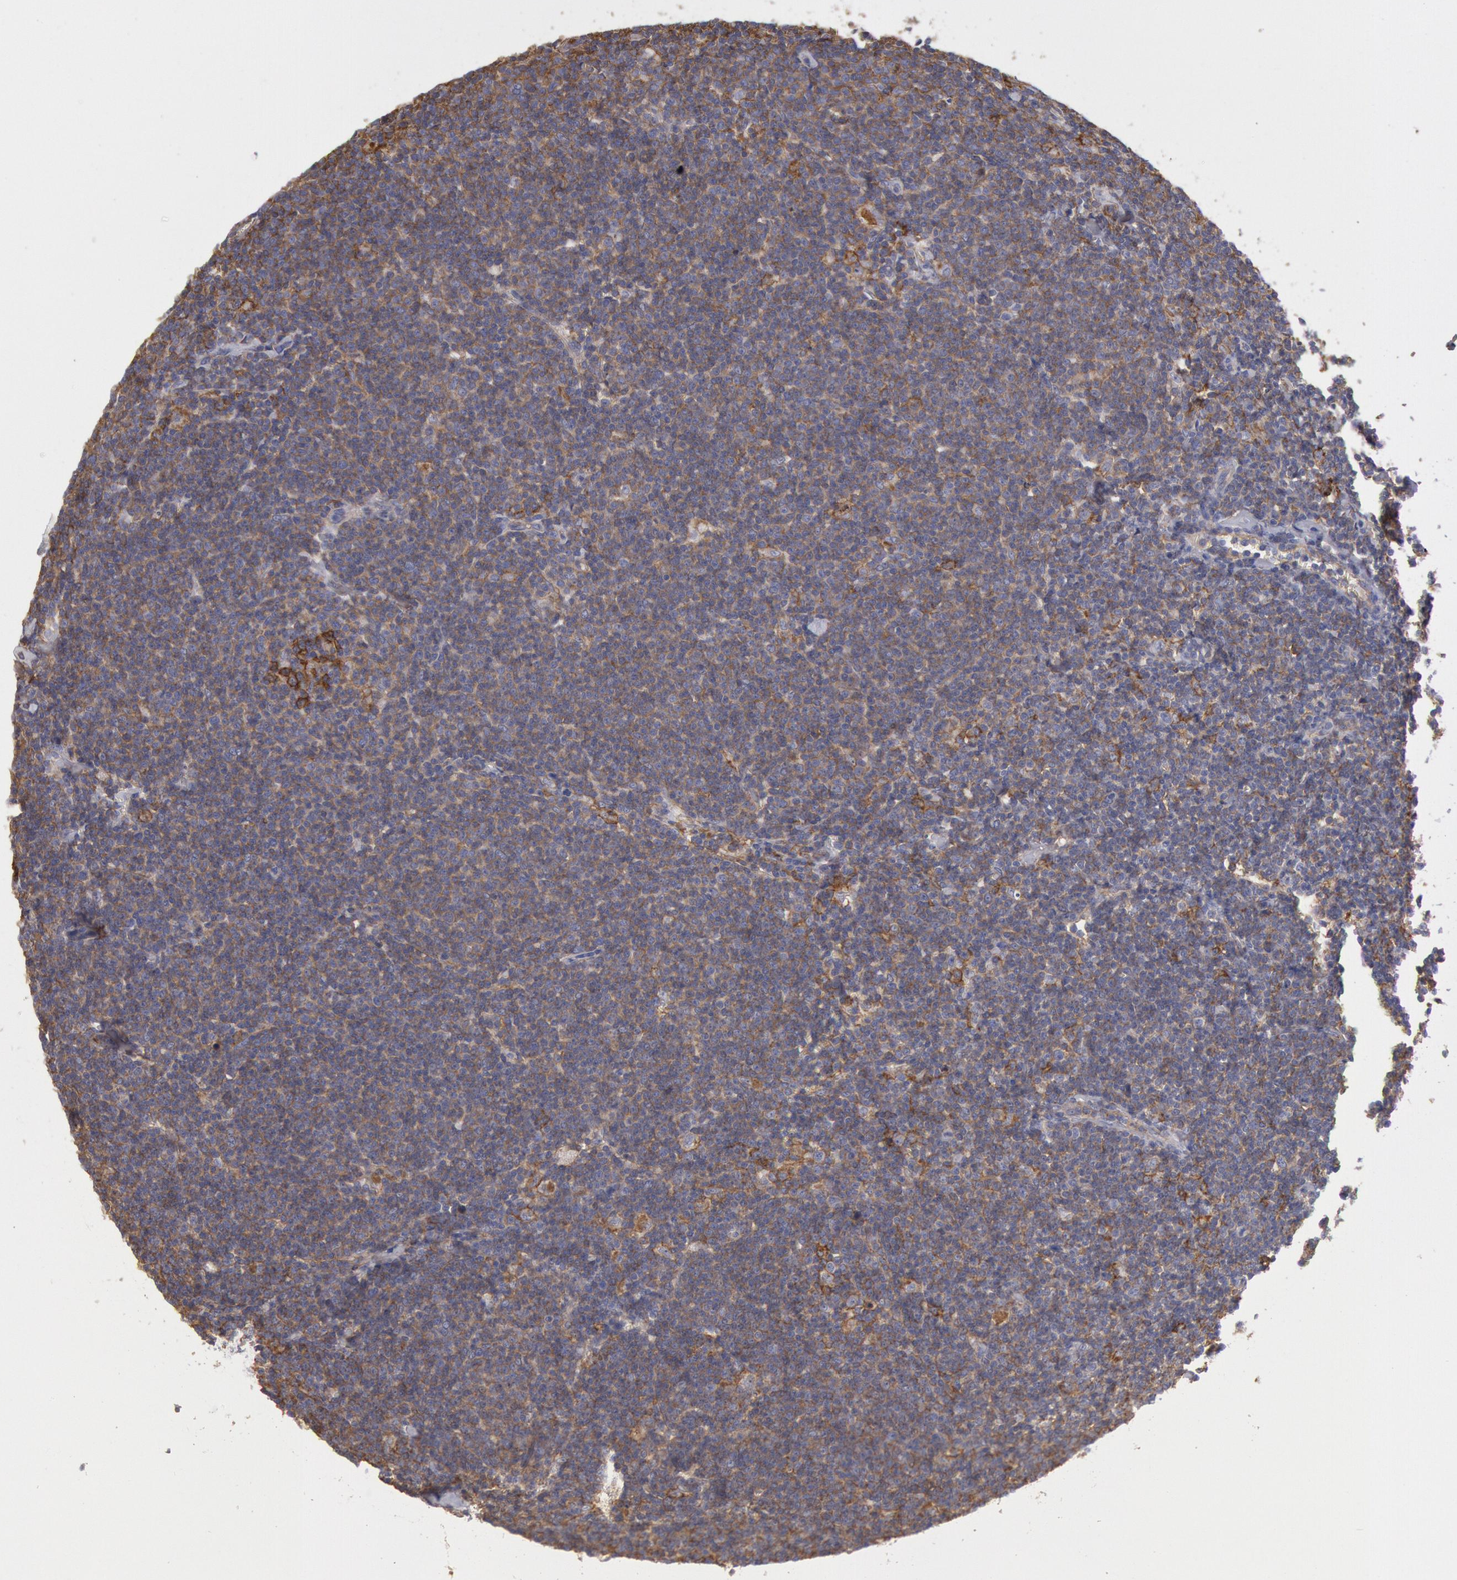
{"staining": {"intensity": "moderate", "quantity": ">75%", "location": "cytoplasmic/membranous"}, "tissue": "lymphoma", "cell_type": "Tumor cells", "image_type": "cancer", "snomed": [{"axis": "morphology", "description": "Malignant lymphoma, non-Hodgkin's type, Low grade"}, {"axis": "topography", "description": "Lymph node"}], "caption": "Human lymphoma stained for a protein (brown) reveals moderate cytoplasmic/membranous positive expression in approximately >75% of tumor cells.", "gene": "SNAP23", "patient": {"sex": "male", "age": 65}}